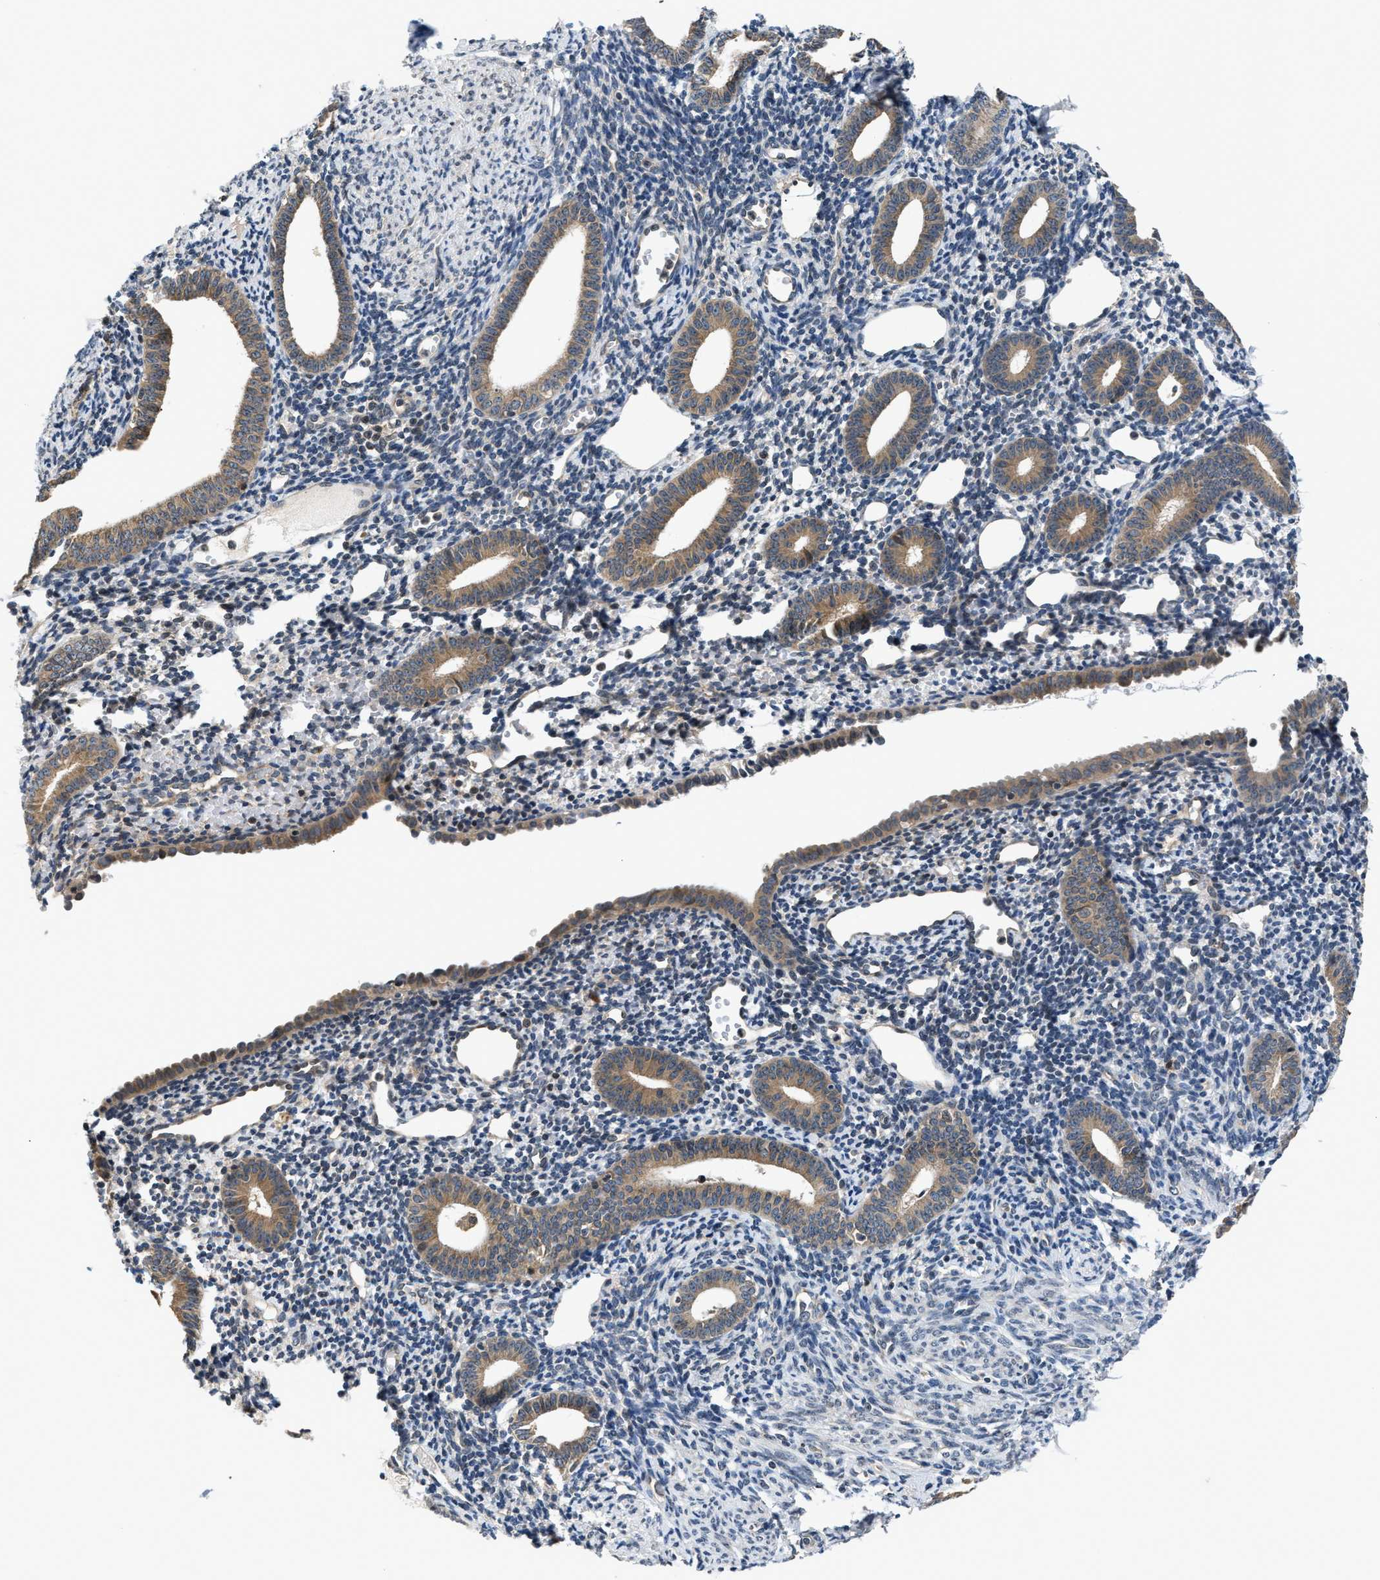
{"staining": {"intensity": "negative", "quantity": "none", "location": "none"}, "tissue": "endometrium", "cell_type": "Cells in endometrial stroma", "image_type": "normal", "snomed": [{"axis": "morphology", "description": "Normal tissue, NOS"}, {"axis": "topography", "description": "Endometrium"}], "caption": "Immunohistochemistry (IHC) photomicrograph of benign endometrium stained for a protein (brown), which displays no positivity in cells in endometrial stroma.", "gene": "RAB29", "patient": {"sex": "female", "age": 50}}